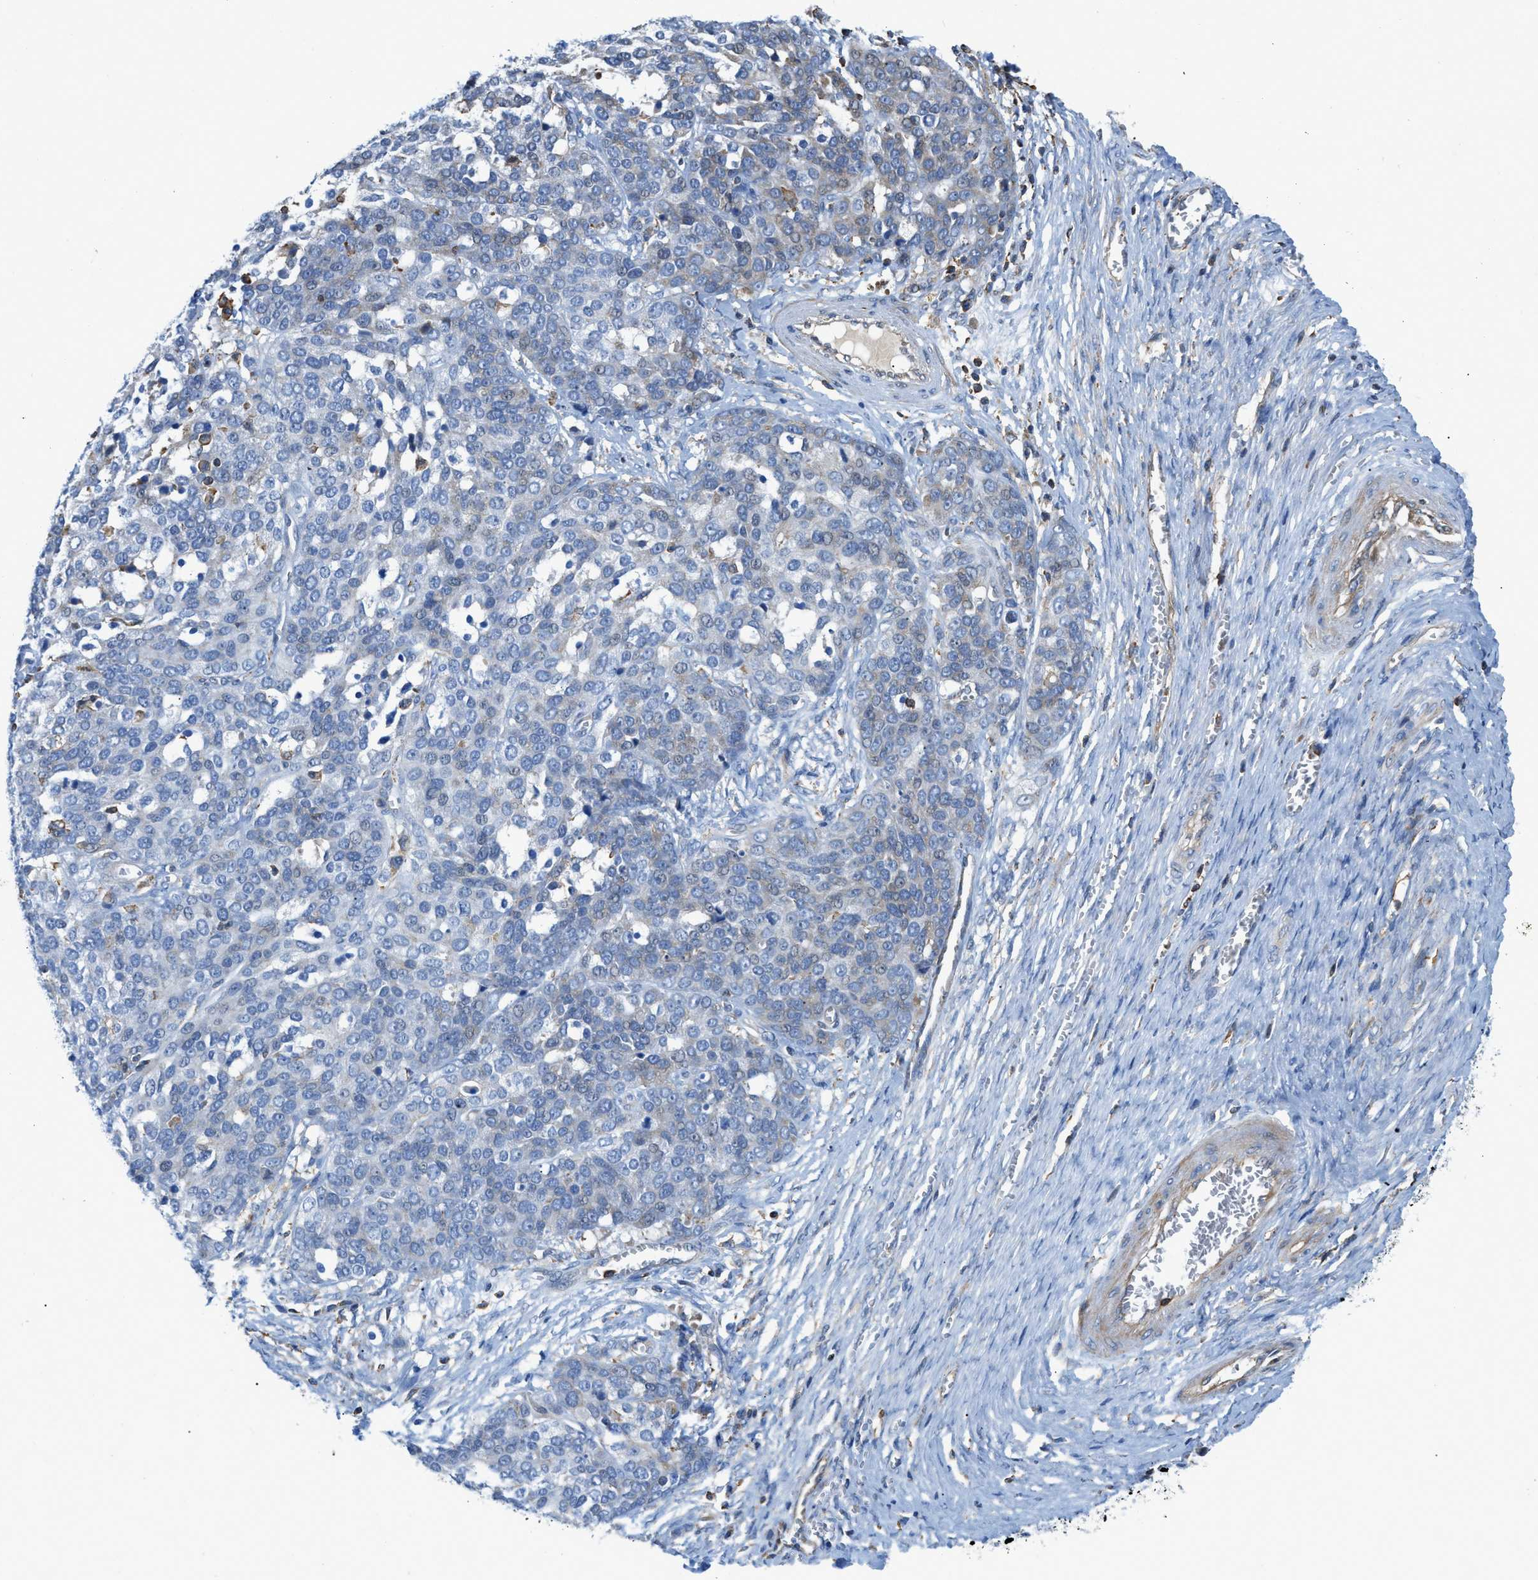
{"staining": {"intensity": "negative", "quantity": "none", "location": "none"}, "tissue": "ovarian cancer", "cell_type": "Tumor cells", "image_type": "cancer", "snomed": [{"axis": "morphology", "description": "Cystadenocarcinoma, serous, NOS"}, {"axis": "topography", "description": "Ovary"}], "caption": "The photomicrograph reveals no staining of tumor cells in ovarian cancer (serous cystadenocarcinoma). (DAB immunohistochemistry, high magnification).", "gene": "ATP6V0D1", "patient": {"sex": "female", "age": 44}}